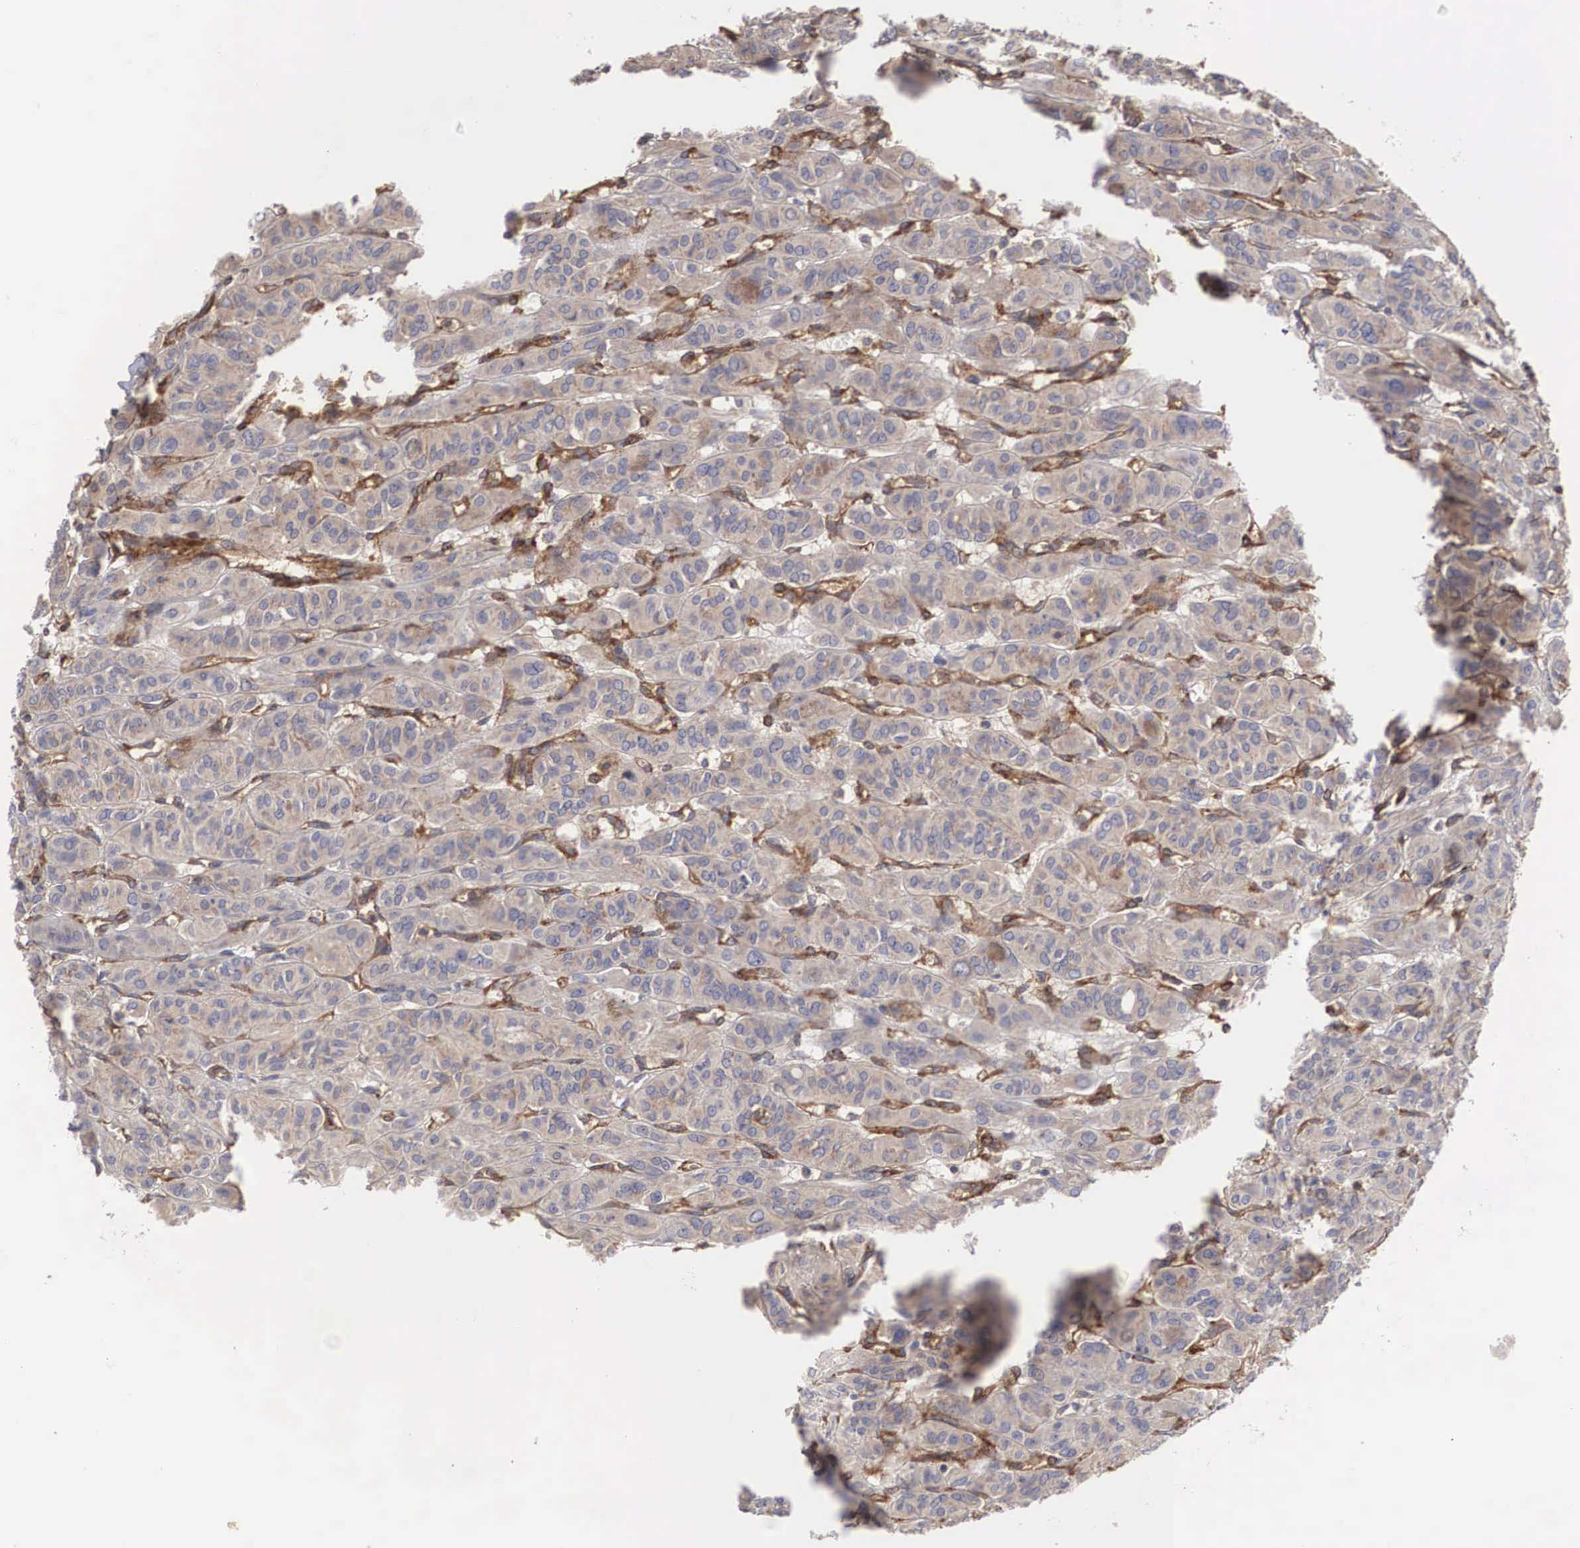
{"staining": {"intensity": "moderate", "quantity": ">75%", "location": "cytoplasmic/membranous"}, "tissue": "thyroid cancer", "cell_type": "Tumor cells", "image_type": "cancer", "snomed": [{"axis": "morphology", "description": "Follicular adenoma carcinoma, NOS"}, {"axis": "topography", "description": "Thyroid gland"}], "caption": "Immunohistochemical staining of human thyroid cancer (follicular adenoma carcinoma) reveals medium levels of moderate cytoplasmic/membranous protein staining in about >75% of tumor cells. The staining is performed using DAB brown chromogen to label protein expression. The nuclei are counter-stained blue using hematoxylin.", "gene": "ARMCX4", "patient": {"sex": "female", "age": 71}}